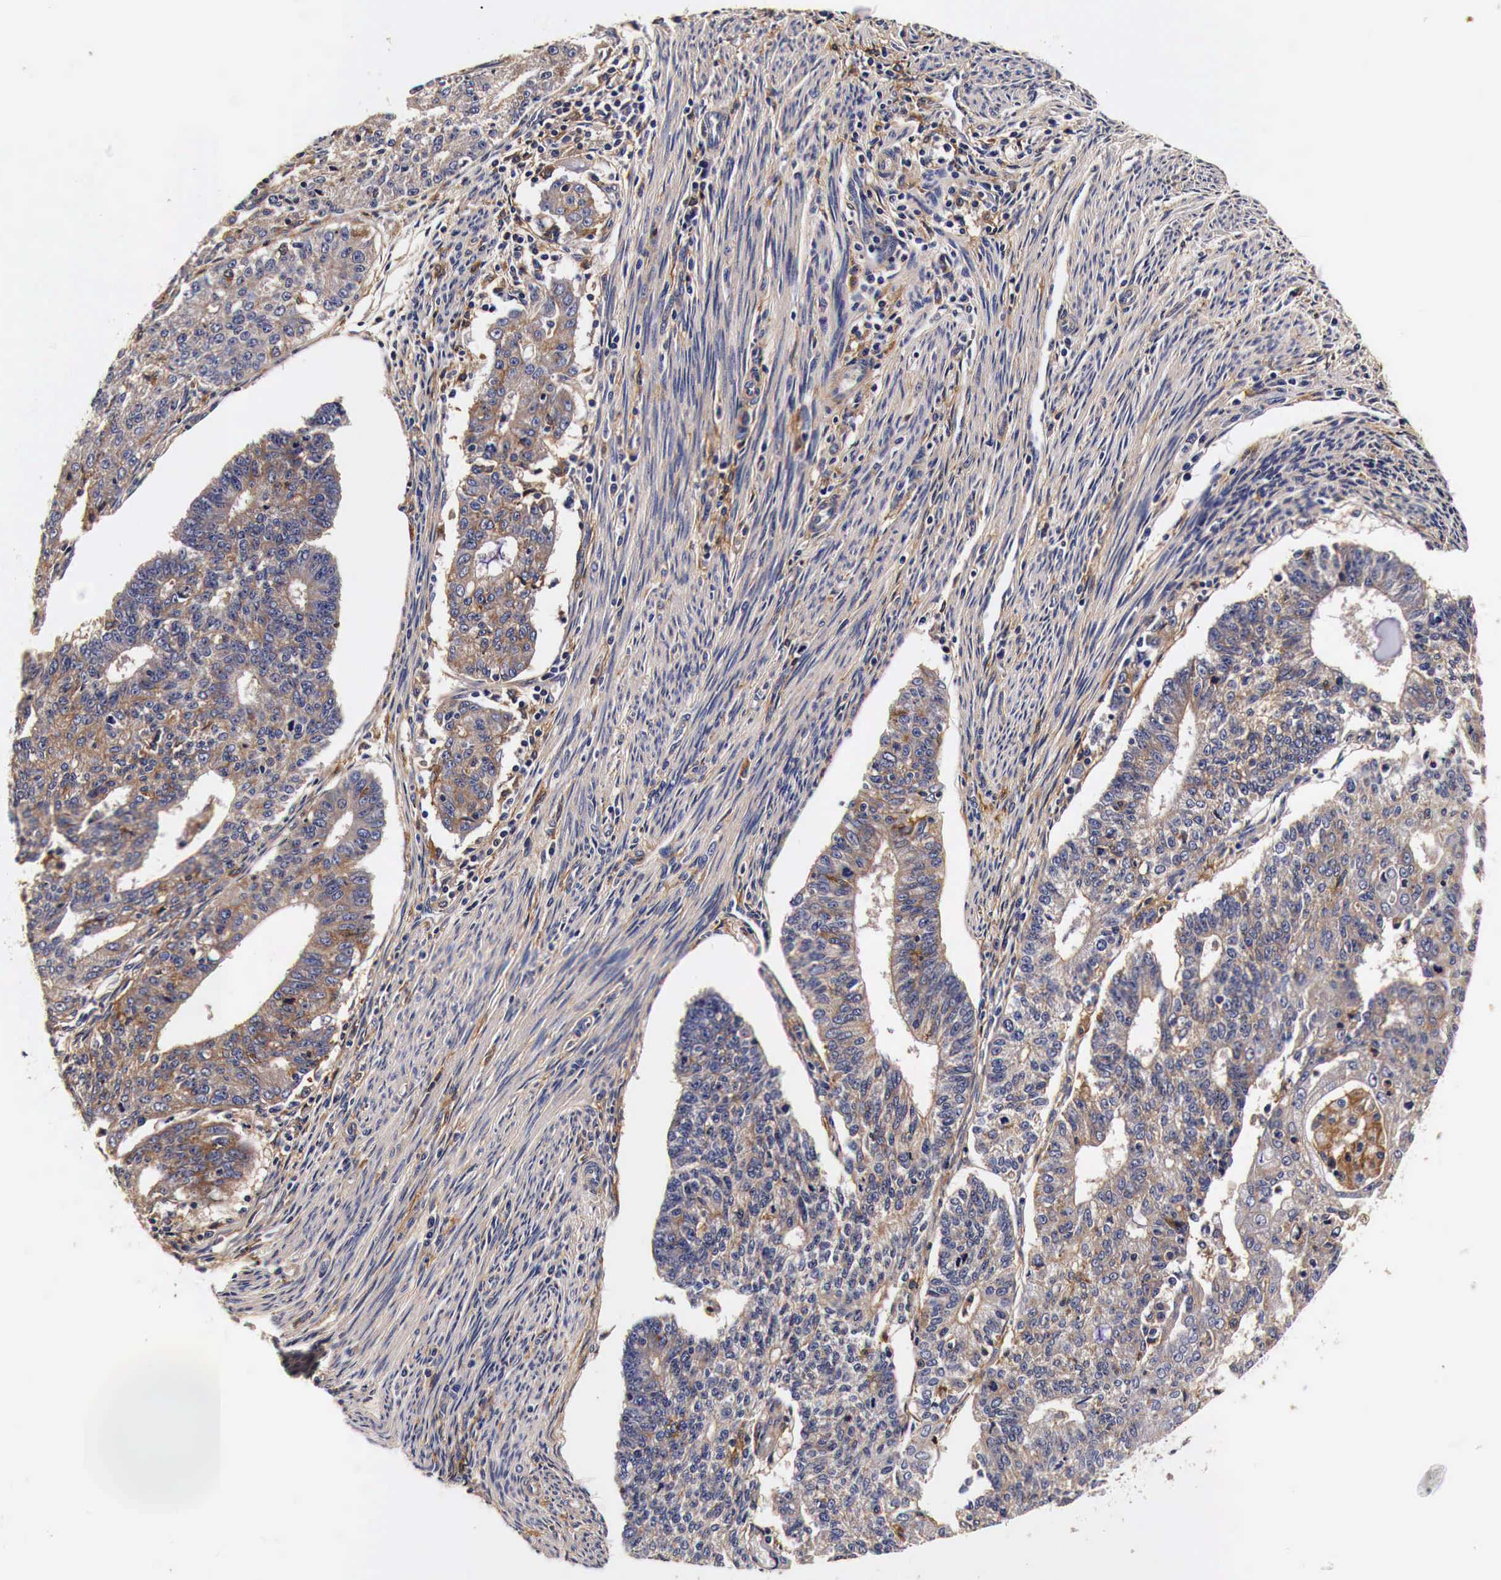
{"staining": {"intensity": "weak", "quantity": "25%-75%", "location": "cytoplasmic/membranous"}, "tissue": "endometrial cancer", "cell_type": "Tumor cells", "image_type": "cancer", "snomed": [{"axis": "morphology", "description": "Adenocarcinoma, NOS"}, {"axis": "topography", "description": "Endometrium"}], "caption": "Endometrial adenocarcinoma stained with DAB (3,3'-diaminobenzidine) IHC reveals low levels of weak cytoplasmic/membranous staining in approximately 25%-75% of tumor cells. Nuclei are stained in blue.", "gene": "RP2", "patient": {"sex": "female", "age": 56}}